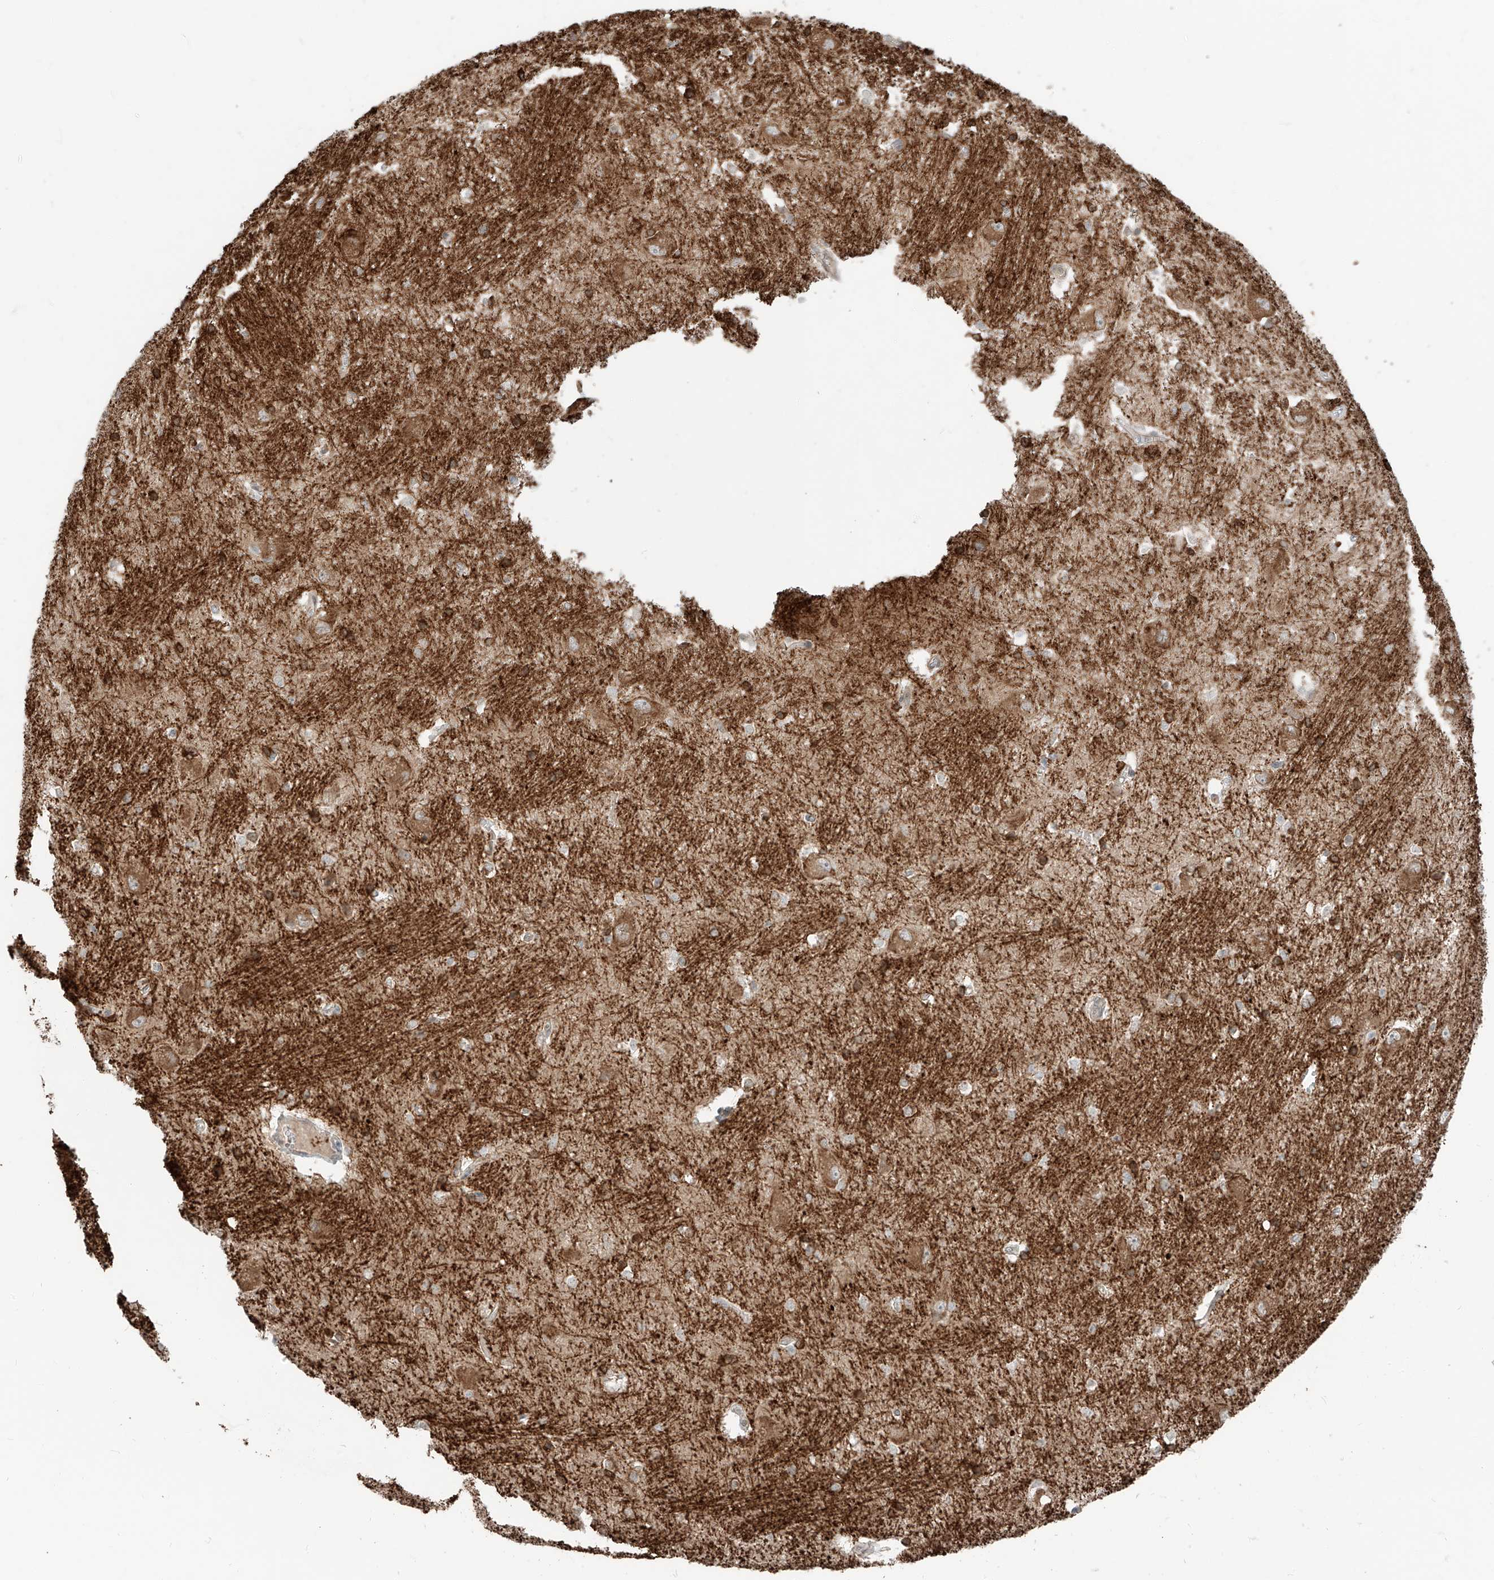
{"staining": {"intensity": "moderate", "quantity": "<25%", "location": "cytoplasmic/membranous"}, "tissue": "caudate", "cell_type": "Glial cells", "image_type": "normal", "snomed": [{"axis": "morphology", "description": "Normal tissue, NOS"}, {"axis": "topography", "description": "Lateral ventricle wall"}], "caption": "A high-resolution micrograph shows IHC staining of normal caudate, which displays moderate cytoplasmic/membranous staining in about <25% of glial cells.", "gene": "CEP162", "patient": {"sex": "male", "age": 37}}